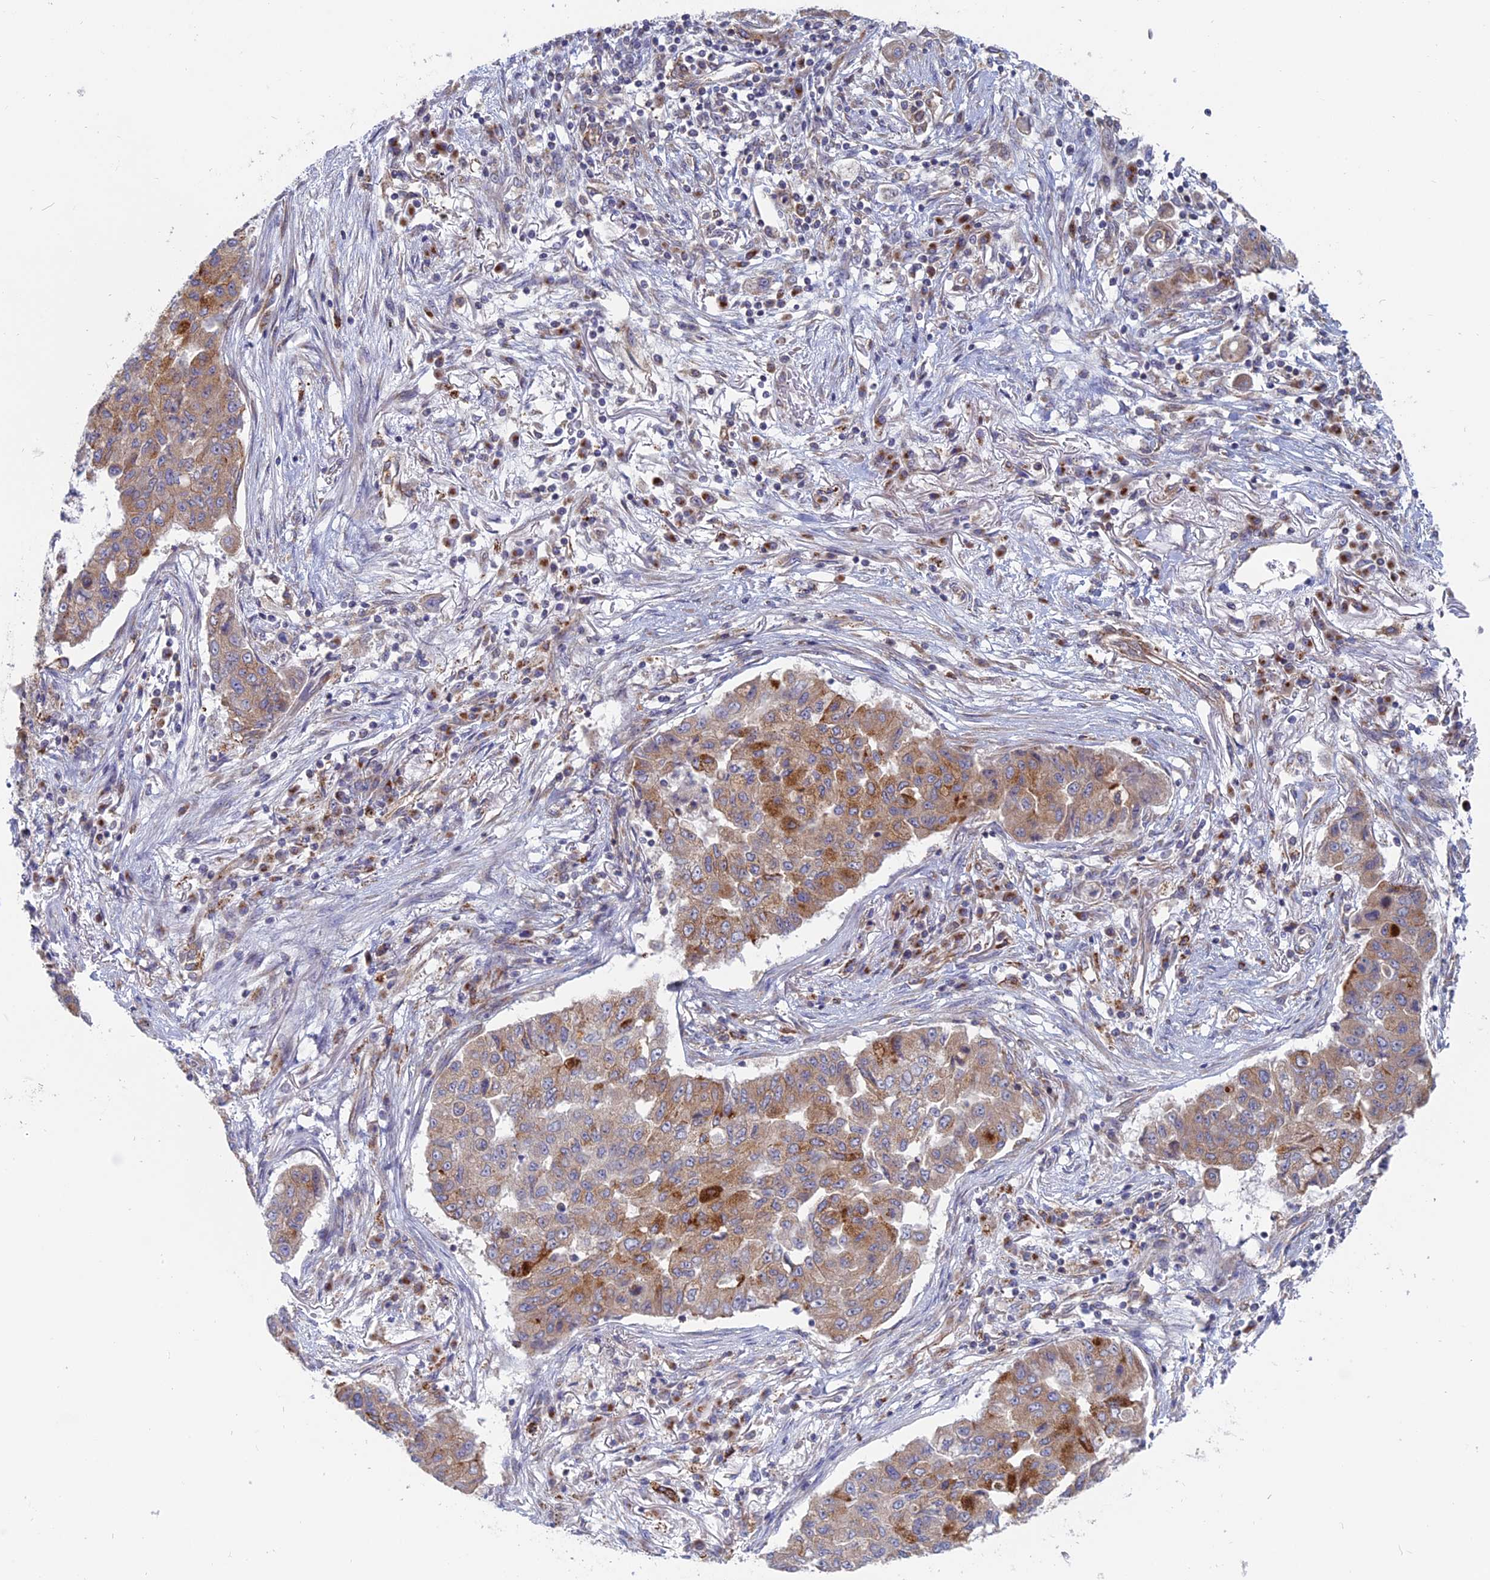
{"staining": {"intensity": "moderate", "quantity": ">75%", "location": "cytoplasmic/membranous"}, "tissue": "lung cancer", "cell_type": "Tumor cells", "image_type": "cancer", "snomed": [{"axis": "morphology", "description": "Squamous cell carcinoma, NOS"}, {"axis": "topography", "description": "Lung"}], "caption": "The photomicrograph reveals staining of lung cancer (squamous cell carcinoma), revealing moderate cytoplasmic/membranous protein positivity (brown color) within tumor cells.", "gene": "TBC1D30", "patient": {"sex": "male", "age": 74}}